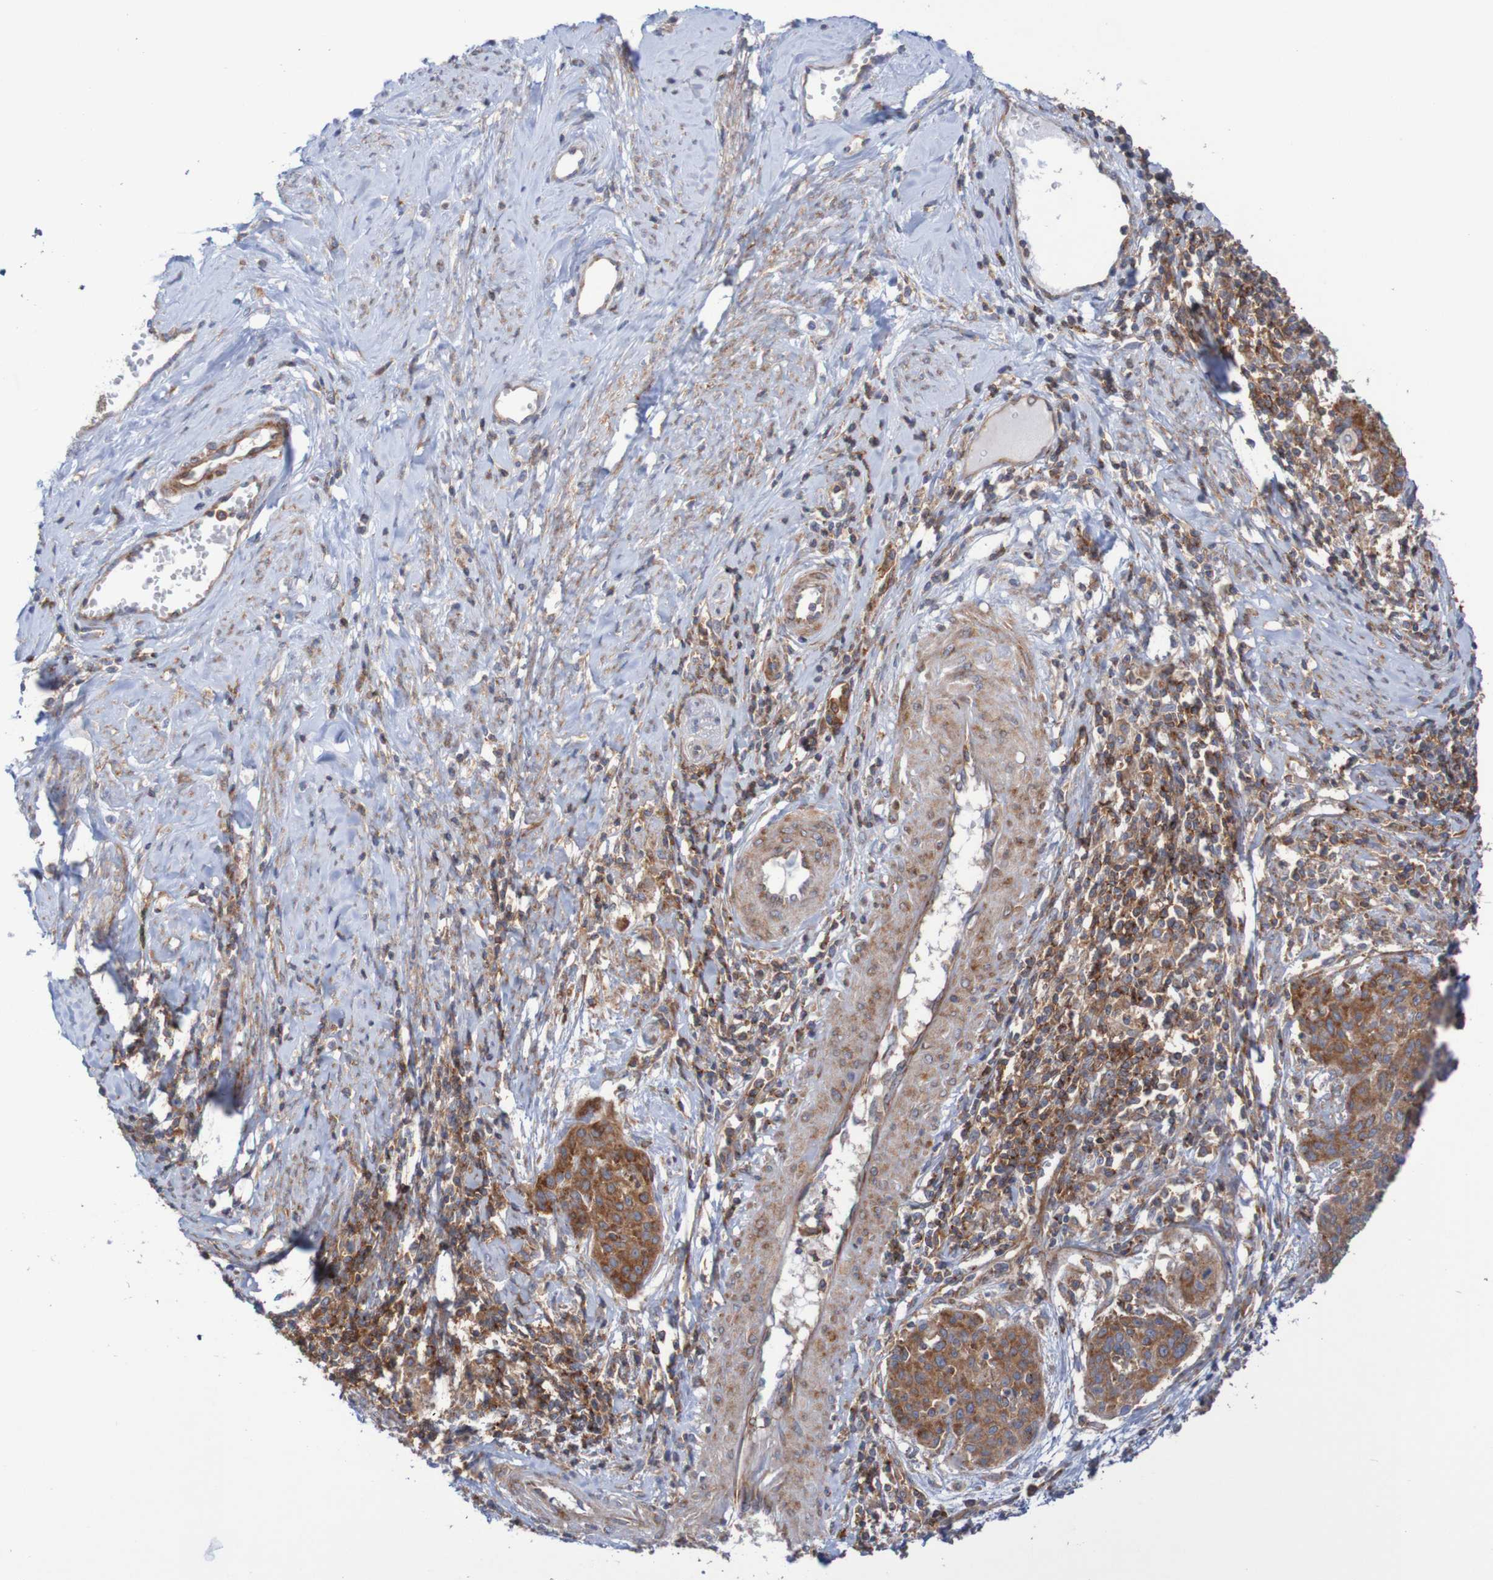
{"staining": {"intensity": "strong", "quantity": ">75%", "location": "cytoplasmic/membranous"}, "tissue": "cervical cancer", "cell_type": "Tumor cells", "image_type": "cancer", "snomed": [{"axis": "morphology", "description": "Squamous cell carcinoma, NOS"}, {"axis": "topography", "description": "Cervix"}], "caption": "The image shows immunohistochemical staining of cervical cancer. There is strong cytoplasmic/membranous positivity is present in approximately >75% of tumor cells.", "gene": "FXR2", "patient": {"sex": "female", "age": 38}}